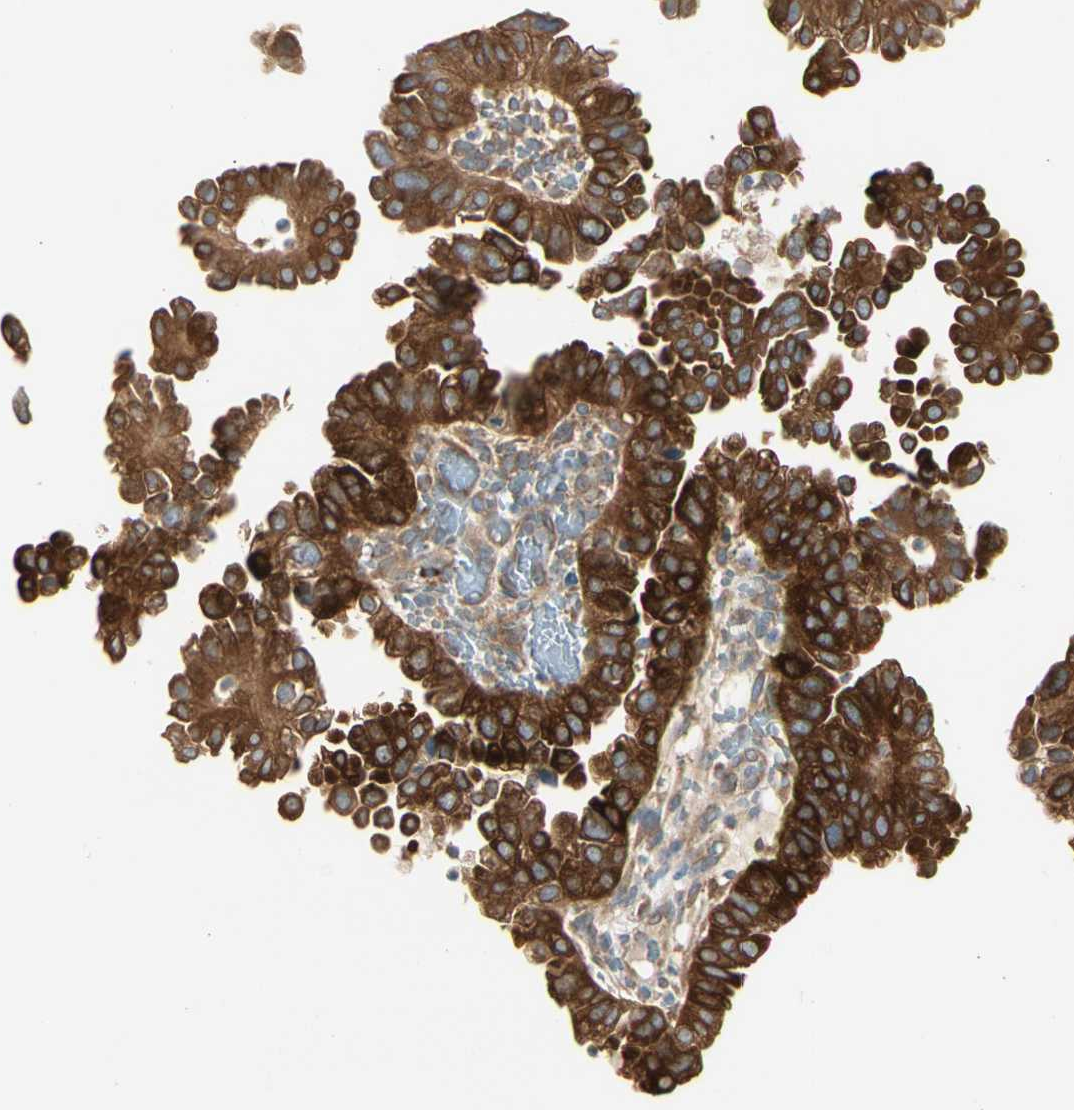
{"staining": {"intensity": "strong", "quantity": ">75%", "location": "cytoplasmic/membranous"}, "tissue": "endometrial cancer", "cell_type": "Tumor cells", "image_type": "cancer", "snomed": [{"axis": "morphology", "description": "Adenocarcinoma, NOS"}, {"axis": "topography", "description": "Endometrium"}], "caption": "IHC micrograph of neoplastic tissue: human adenocarcinoma (endometrial) stained using immunohistochemistry shows high levels of strong protein expression localized specifically in the cytoplasmic/membranous of tumor cells, appearing as a cytoplasmic/membranous brown color.", "gene": "NFKB2", "patient": {"sex": "female", "age": 85}}